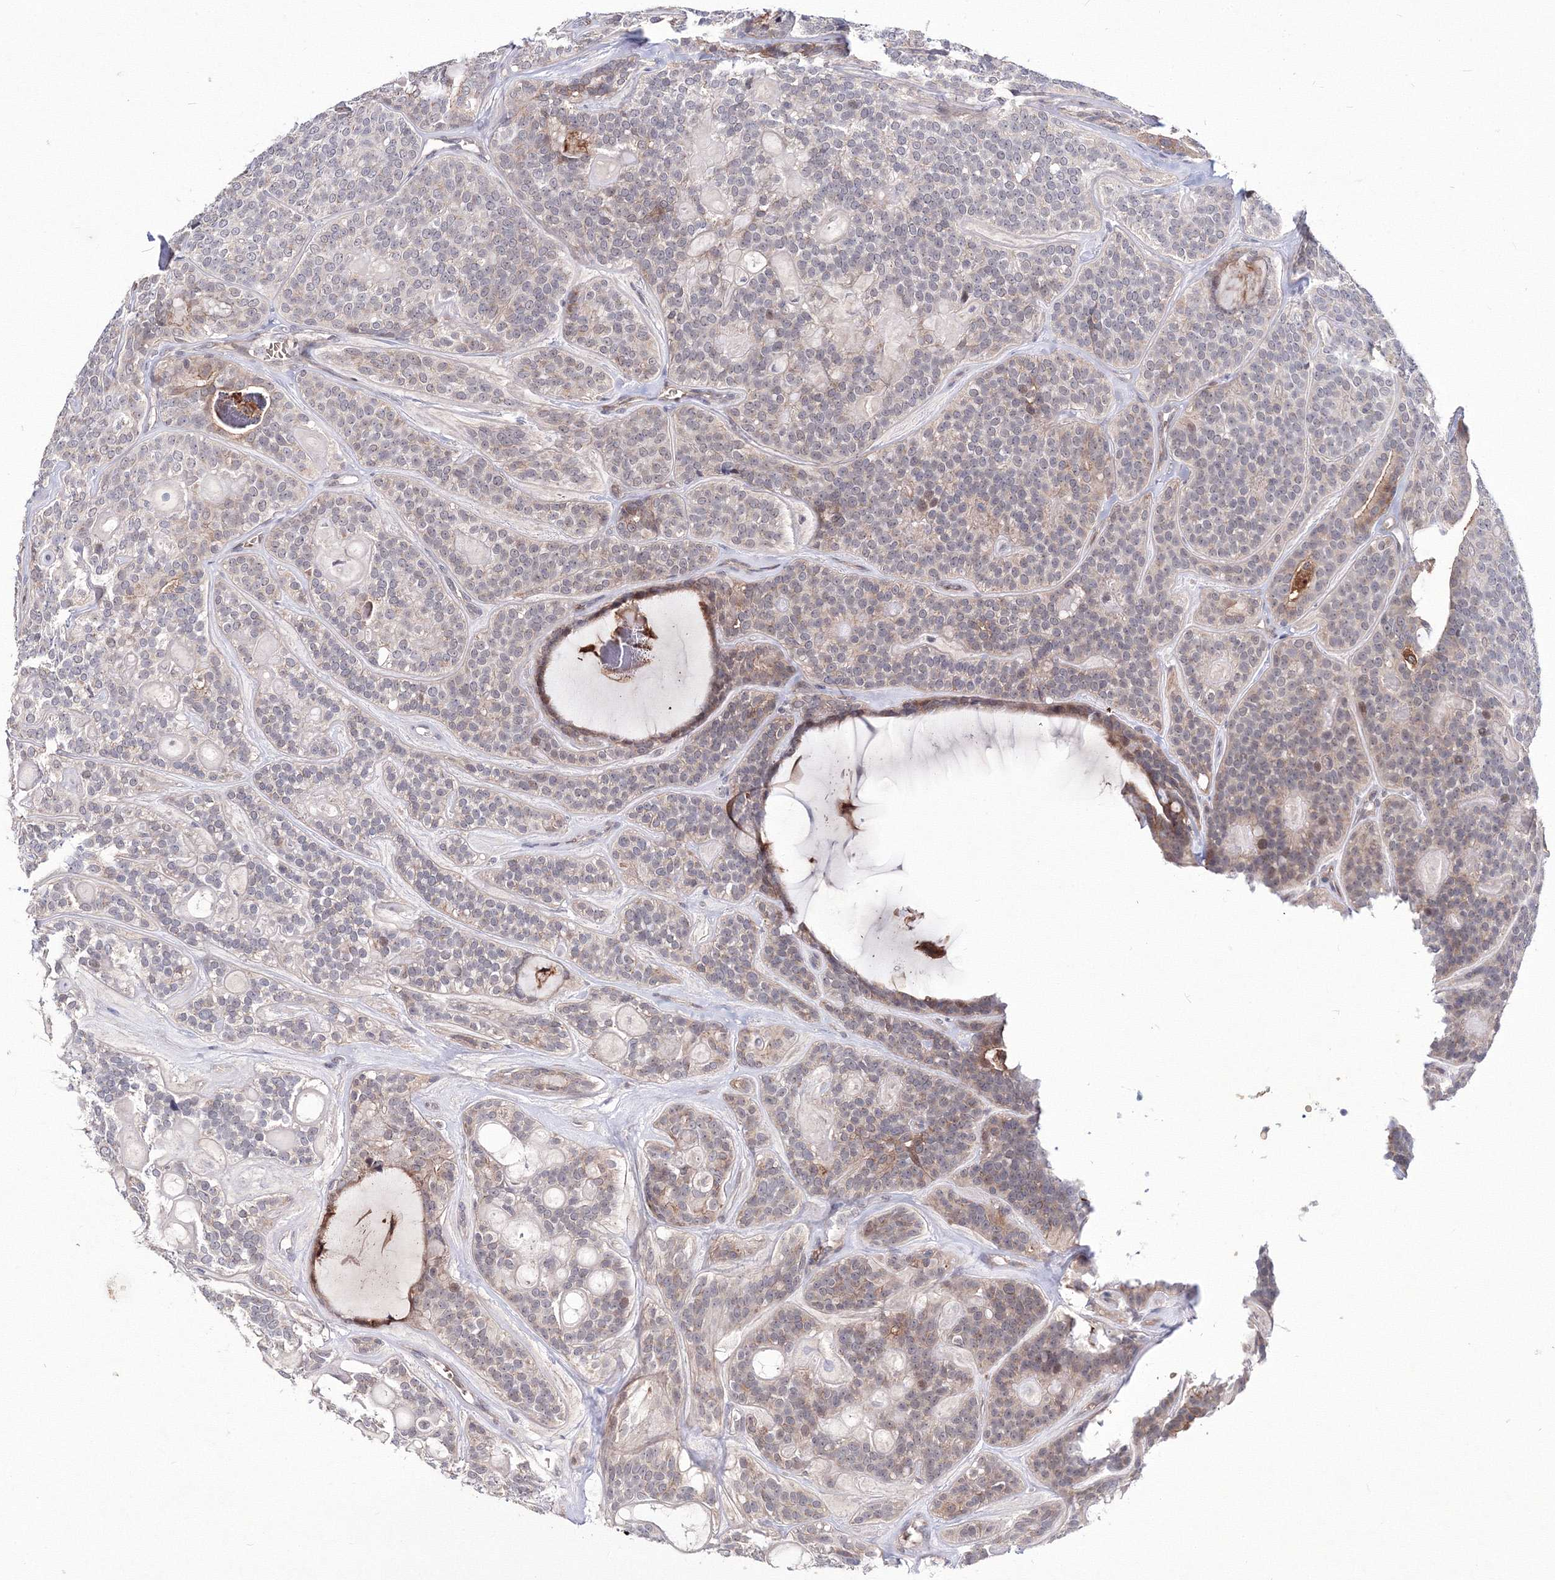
{"staining": {"intensity": "weak", "quantity": "25%-75%", "location": "cytoplasmic/membranous"}, "tissue": "head and neck cancer", "cell_type": "Tumor cells", "image_type": "cancer", "snomed": [{"axis": "morphology", "description": "Adenocarcinoma, NOS"}, {"axis": "topography", "description": "Head-Neck"}], "caption": "Protein staining shows weak cytoplasmic/membranous staining in about 25%-75% of tumor cells in head and neck cancer.", "gene": "C11orf52", "patient": {"sex": "male", "age": 66}}